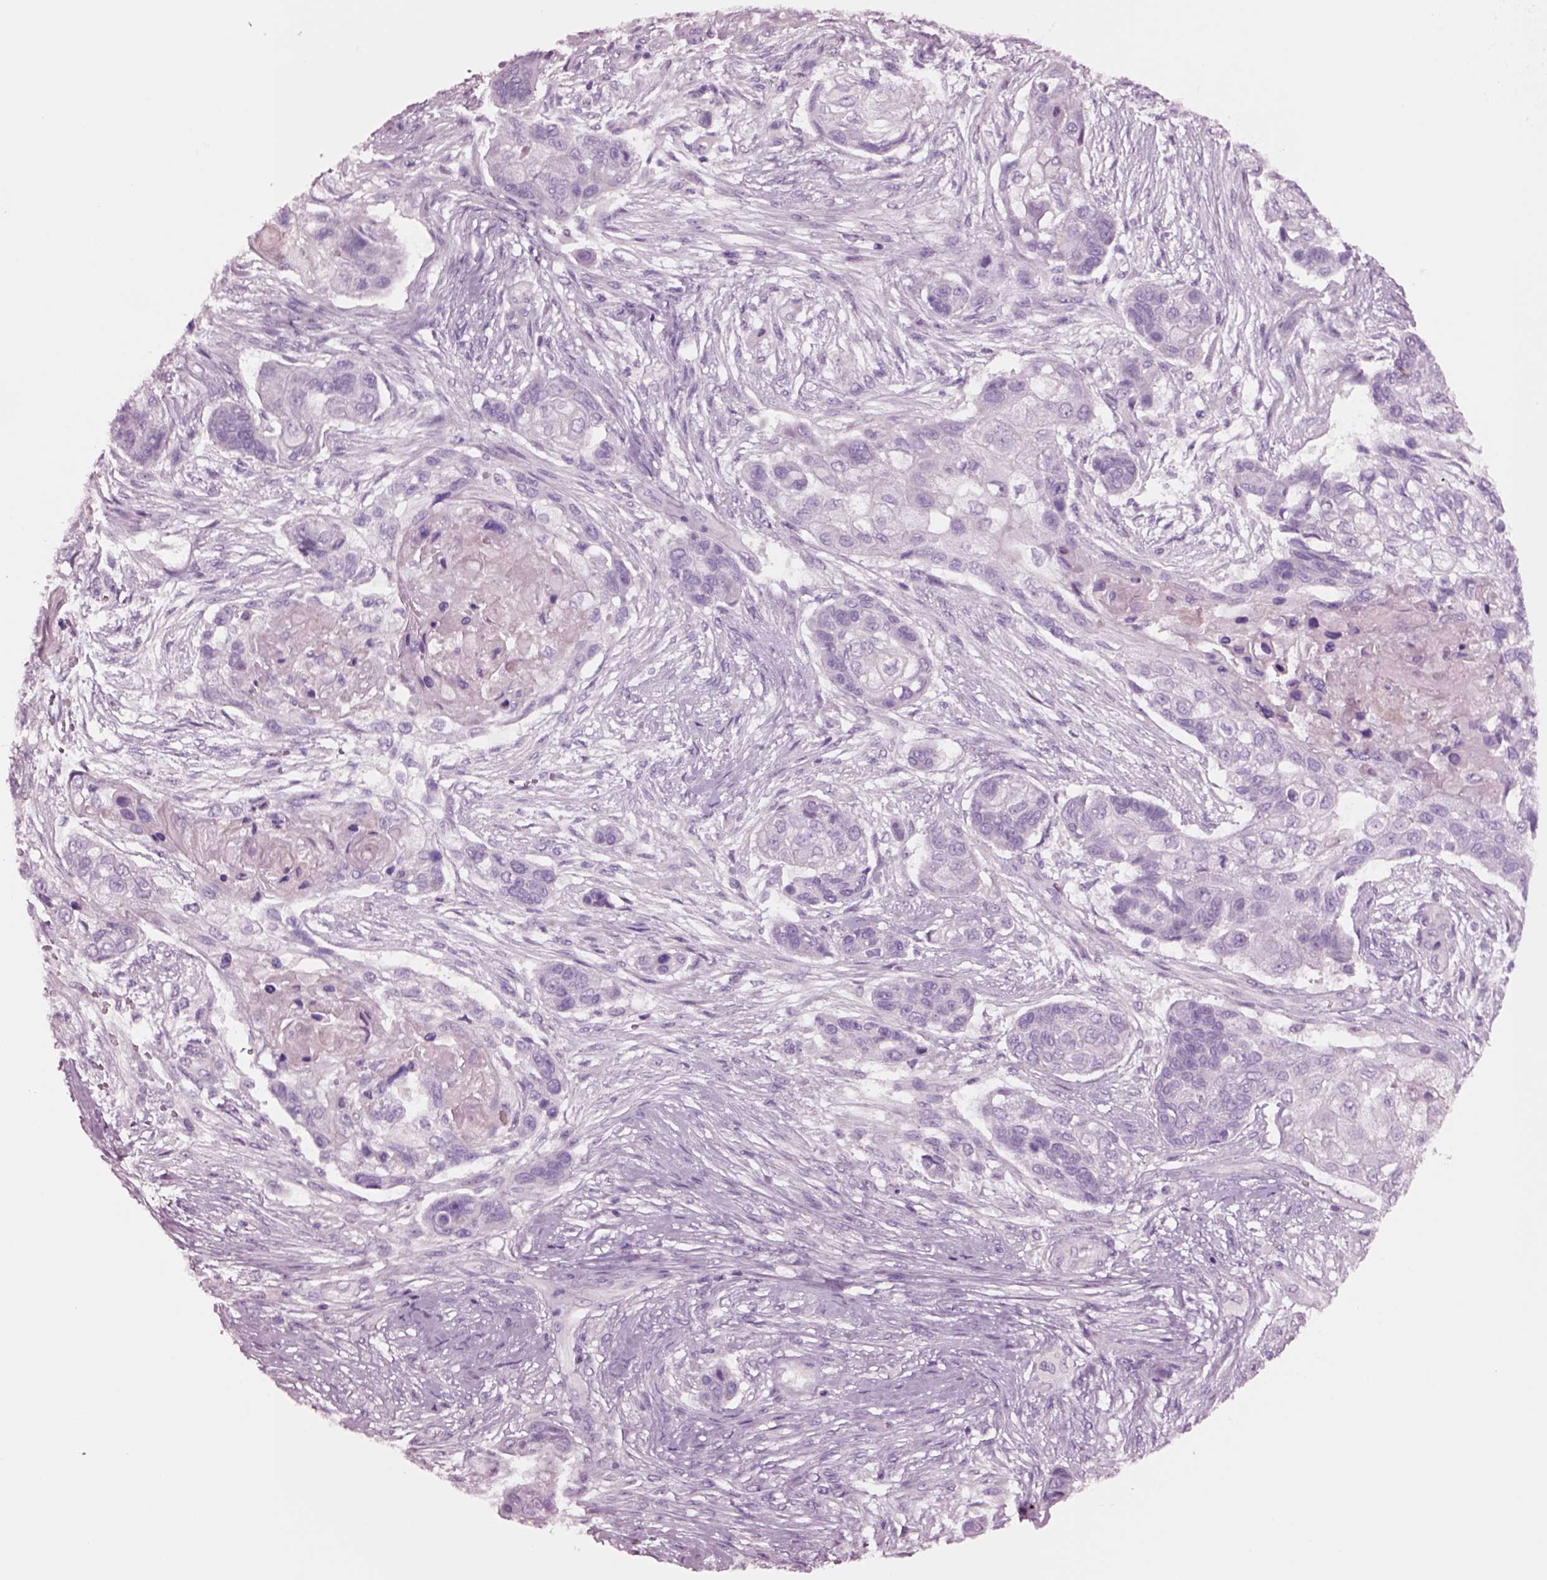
{"staining": {"intensity": "negative", "quantity": "none", "location": "none"}, "tissue": "lung cancer", "cell_type": "Tumor cells", "image_type": "cancer", "snomed": [{"axis": "morphology", "description": "Squamous cell carcinoma, NOS"}, {"axis": "topography", "description": "Lung"}], "caption": "The micrograph reveals no staining of tumor cells in lung squamous cell carcinoma.", "gene": "NMRK2", "patient": {"sex": "male", "age": 69}}